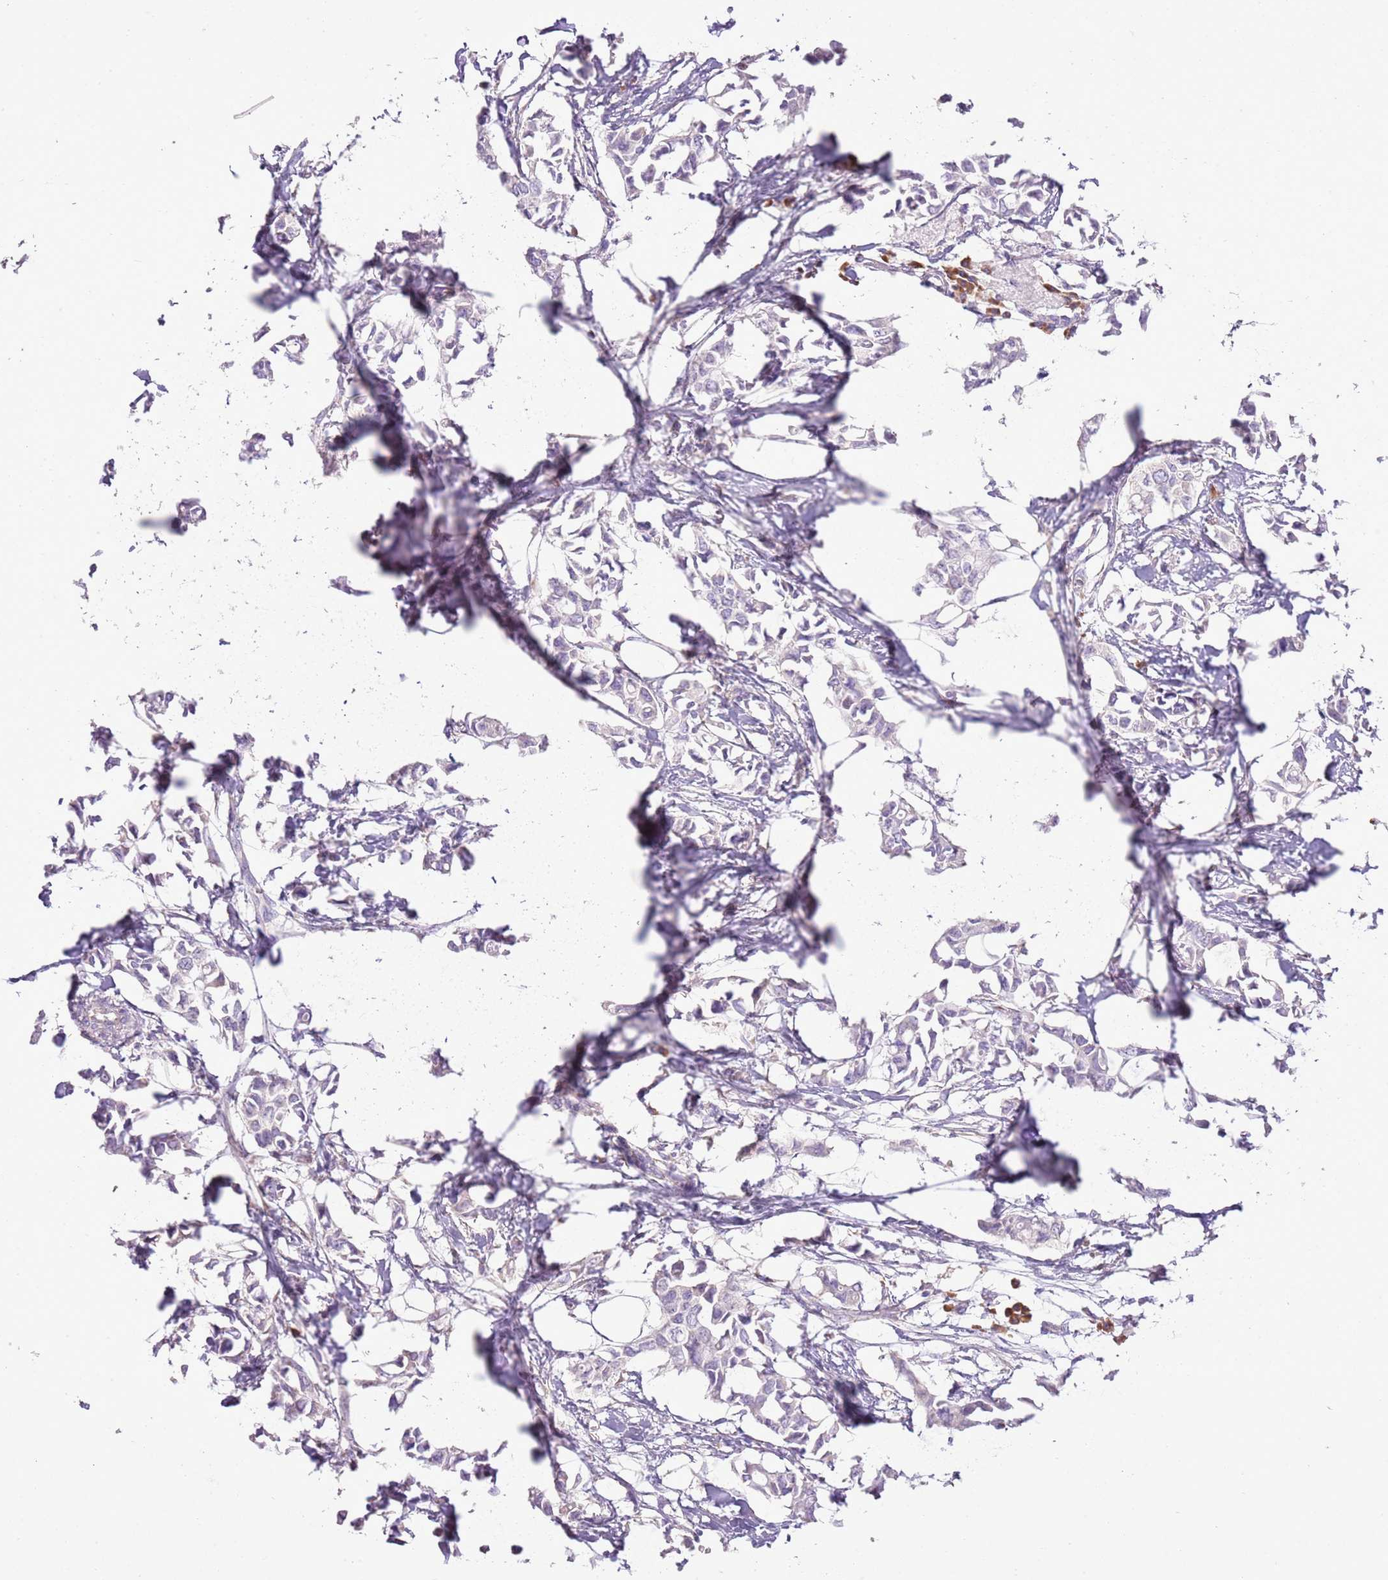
{"staining": {"intensity": "negative", "quantity": "none", "location": "none"}, "tissue": "breast cancer", "cell_type": "Tumor cells", "image_type": "cancer", "snomed": [{"axis": "morphology", "description": "Duct carcinoma"}, {"axis": "topography", "description": "Breast"}], "caption": "An IHC photomicrograph of breast cancer (intraductal carcinoma) is shown. There is no staining in tumor cells of breast cancer (intraductal carcinoma). (IHC, brightfield microscopy, high magnification).", "gene": "AAR2", "patient": {"sex": "female", "age": 41}}